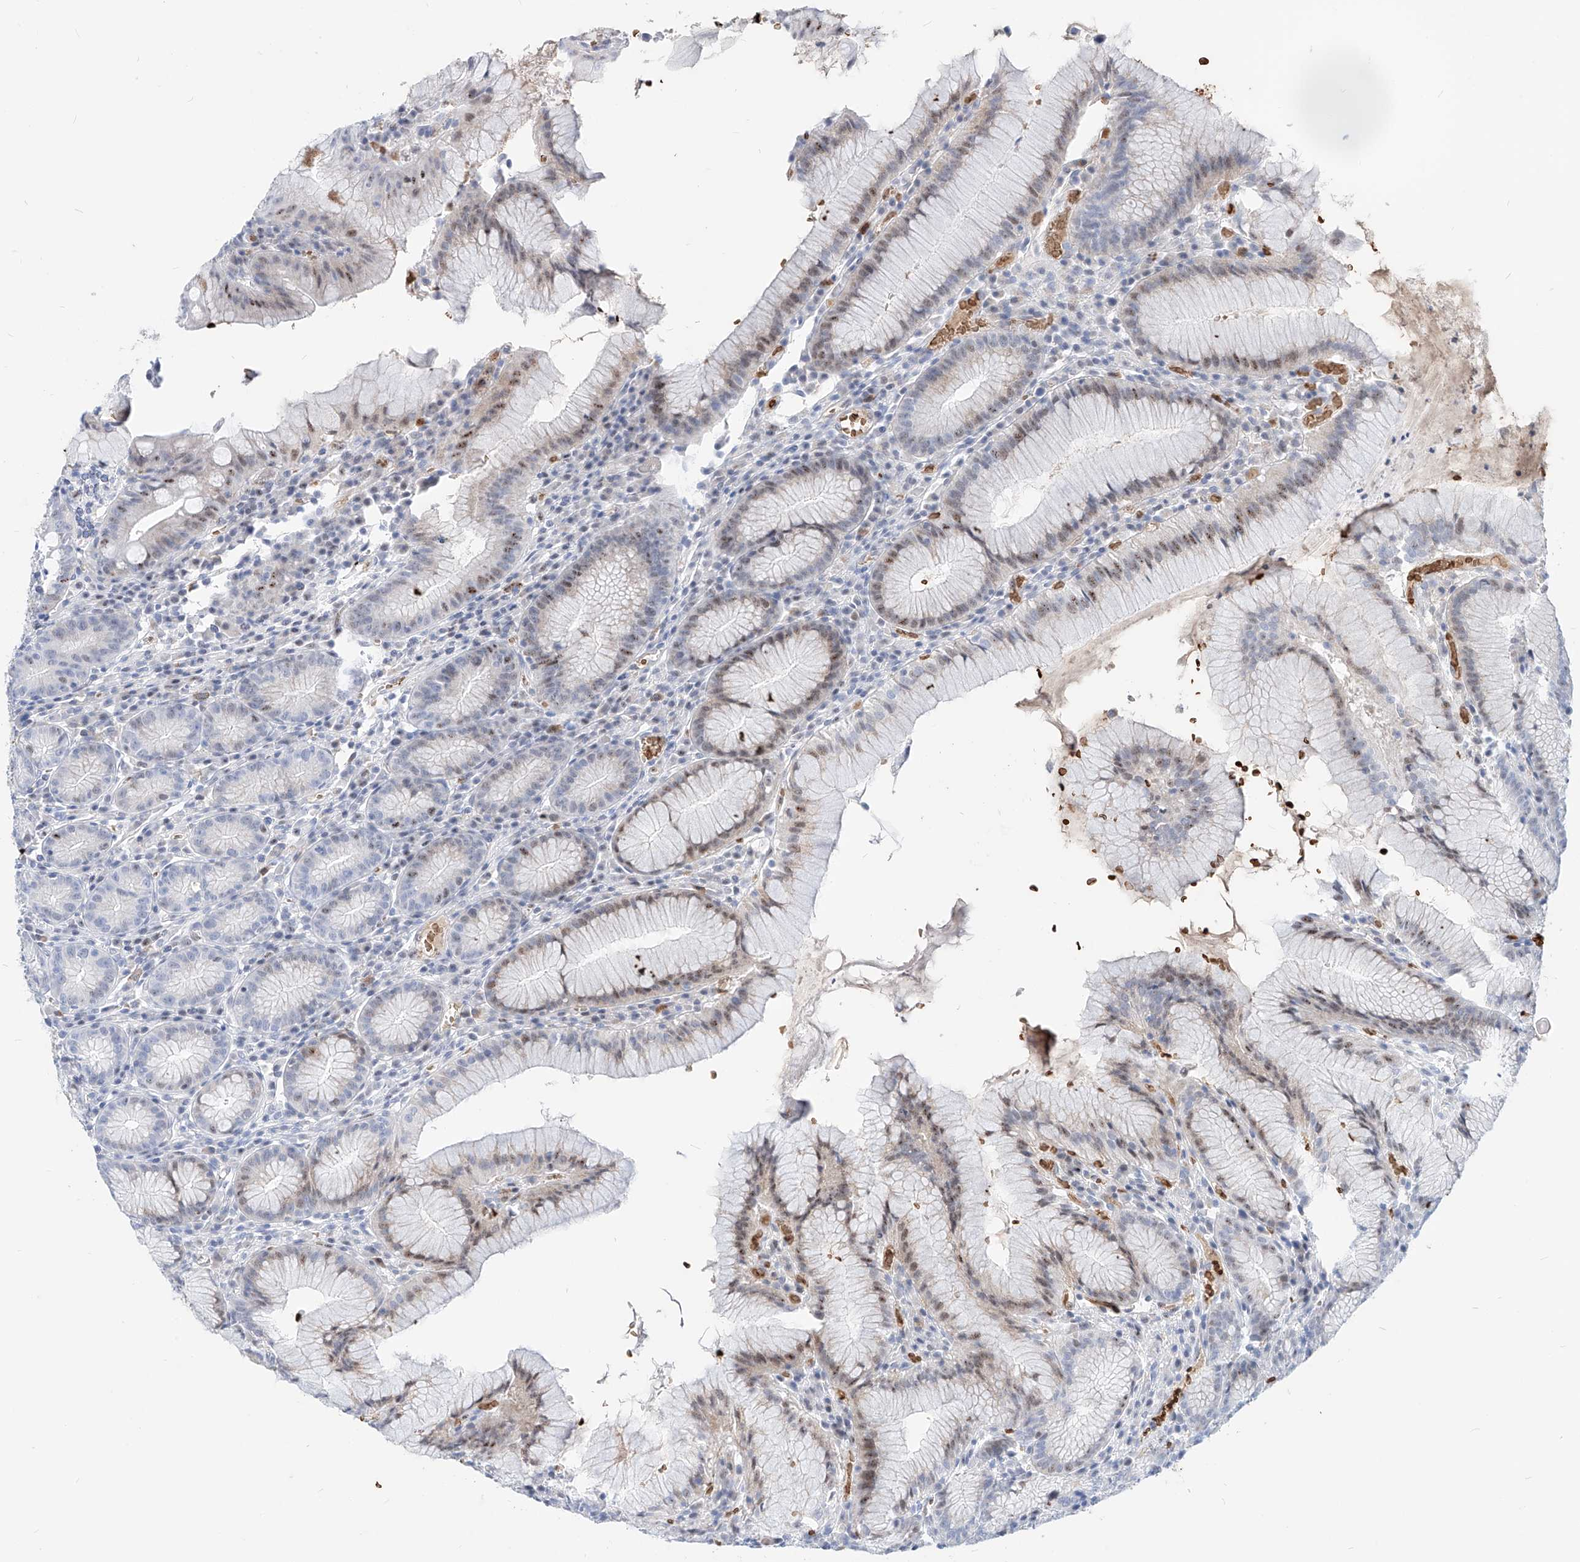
{"staining": {"intensity": "moderate", "quantity": "<25%", "location": "nuclear"}, "tissue": "stomach", "cell_type": "Glandular cells", "image_type": "normal", "snomed": [{"axis": "morphology", "description": "Normal tissue, NOS"}, {"axis": "topography", "description": "Stomach"}], "caption": "Glandular cells exhibit low levels of moderate nuclear positivity in about <25% of cells in normal human stomach.", "gene": "ZFP42", "patient": {"sex": "male", "age": 55}}